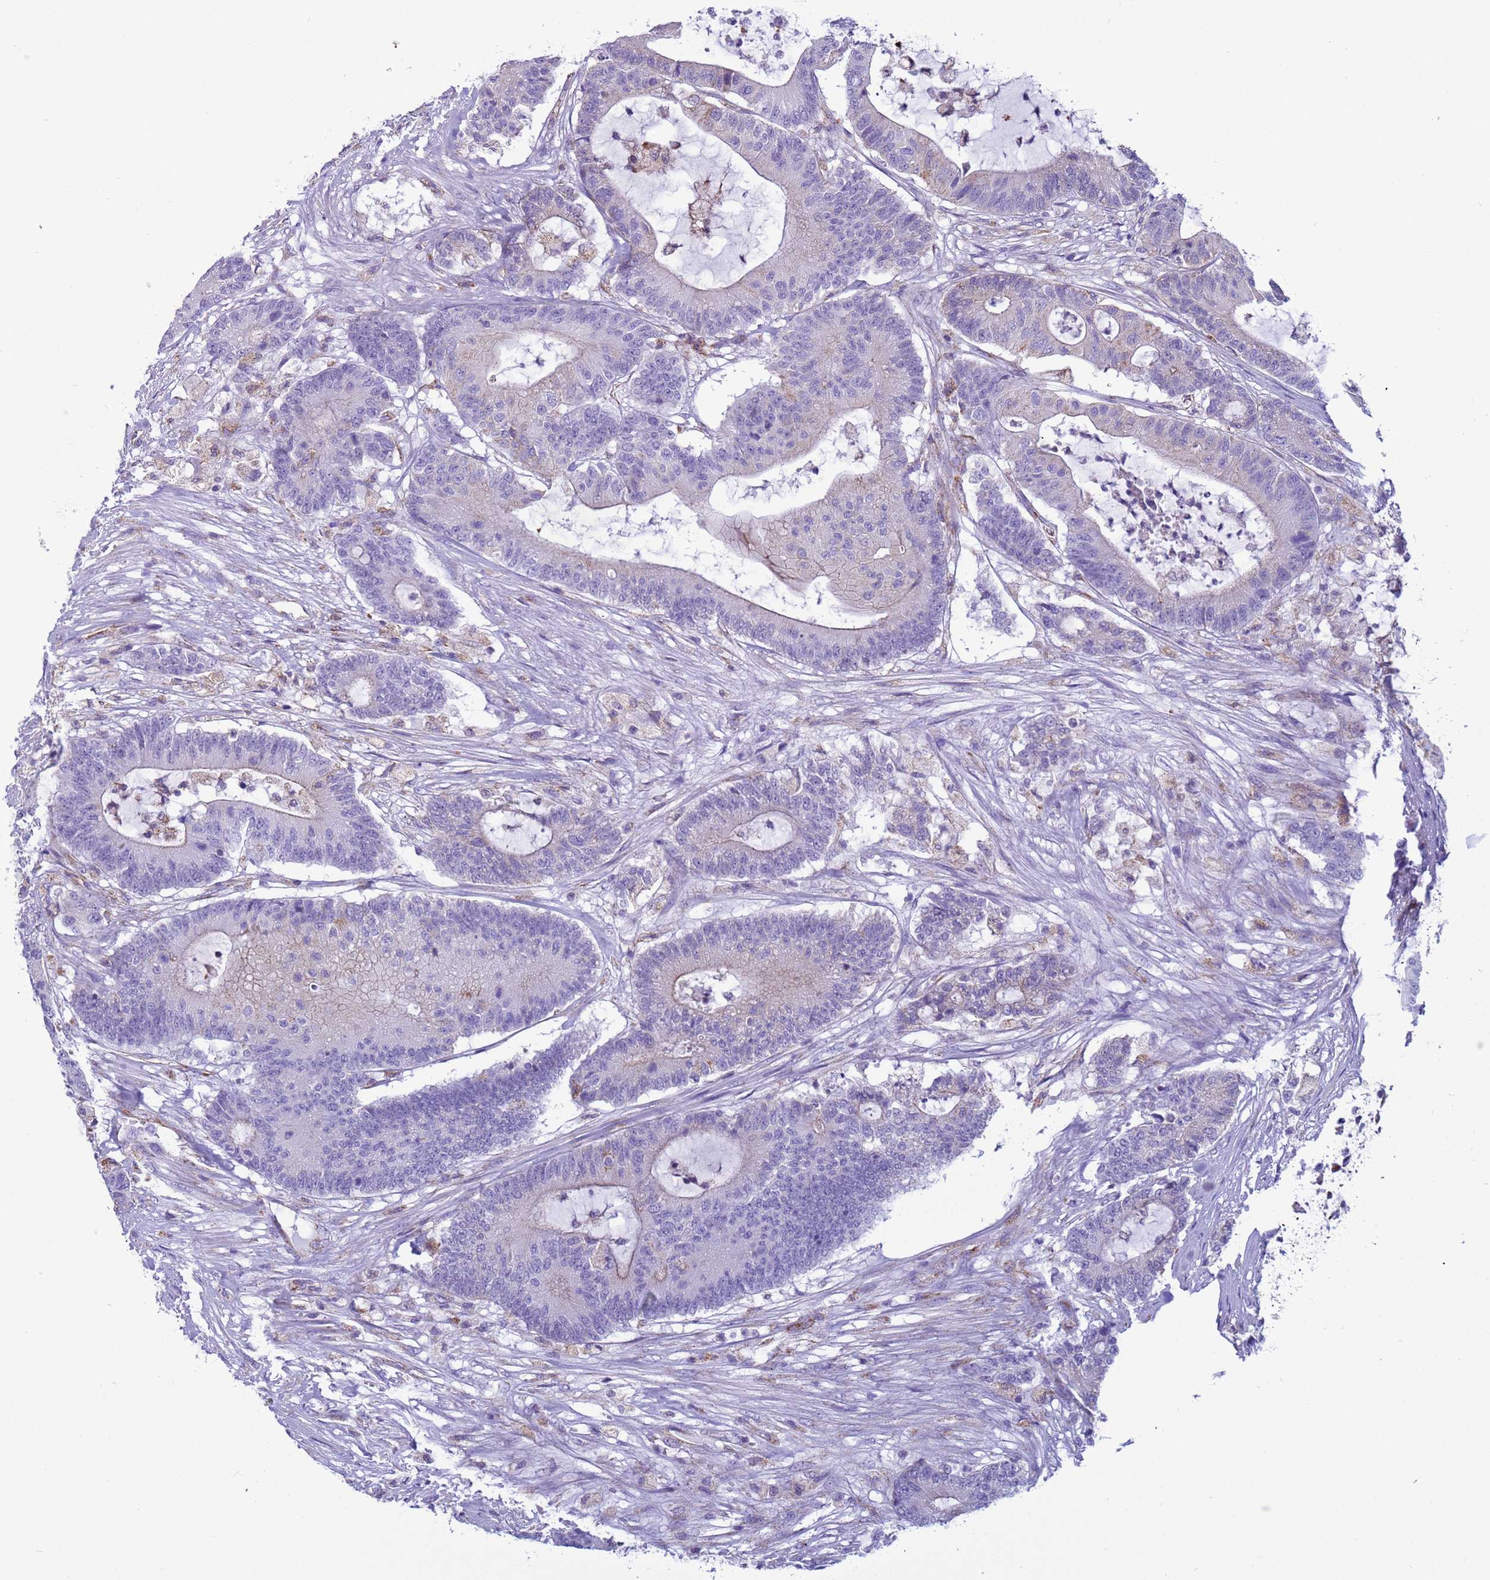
{"staining": {"intensity": "weak", "quantity": "<25%", "location": "cytoplasmic/membranous"}, "tissue": "colorectal cancer", "cell_type": "Tumor cells", "image_type": "cancer", "snomed": [{"axis": "morphology", "description": "Adenocarcinoma, NOS"}, {"axis": "topography", "description": "Colon"}], "caption": "High magnification brightfield microscopy of colorectal cancer stained with DAB (3,3'-diaminobenzidine) (brown) and counterstained with hematoxylin (blue): tumor cells show no significant positivity.", "gene": "NCALD", "patient": {"sex": "female", "age": 84}}